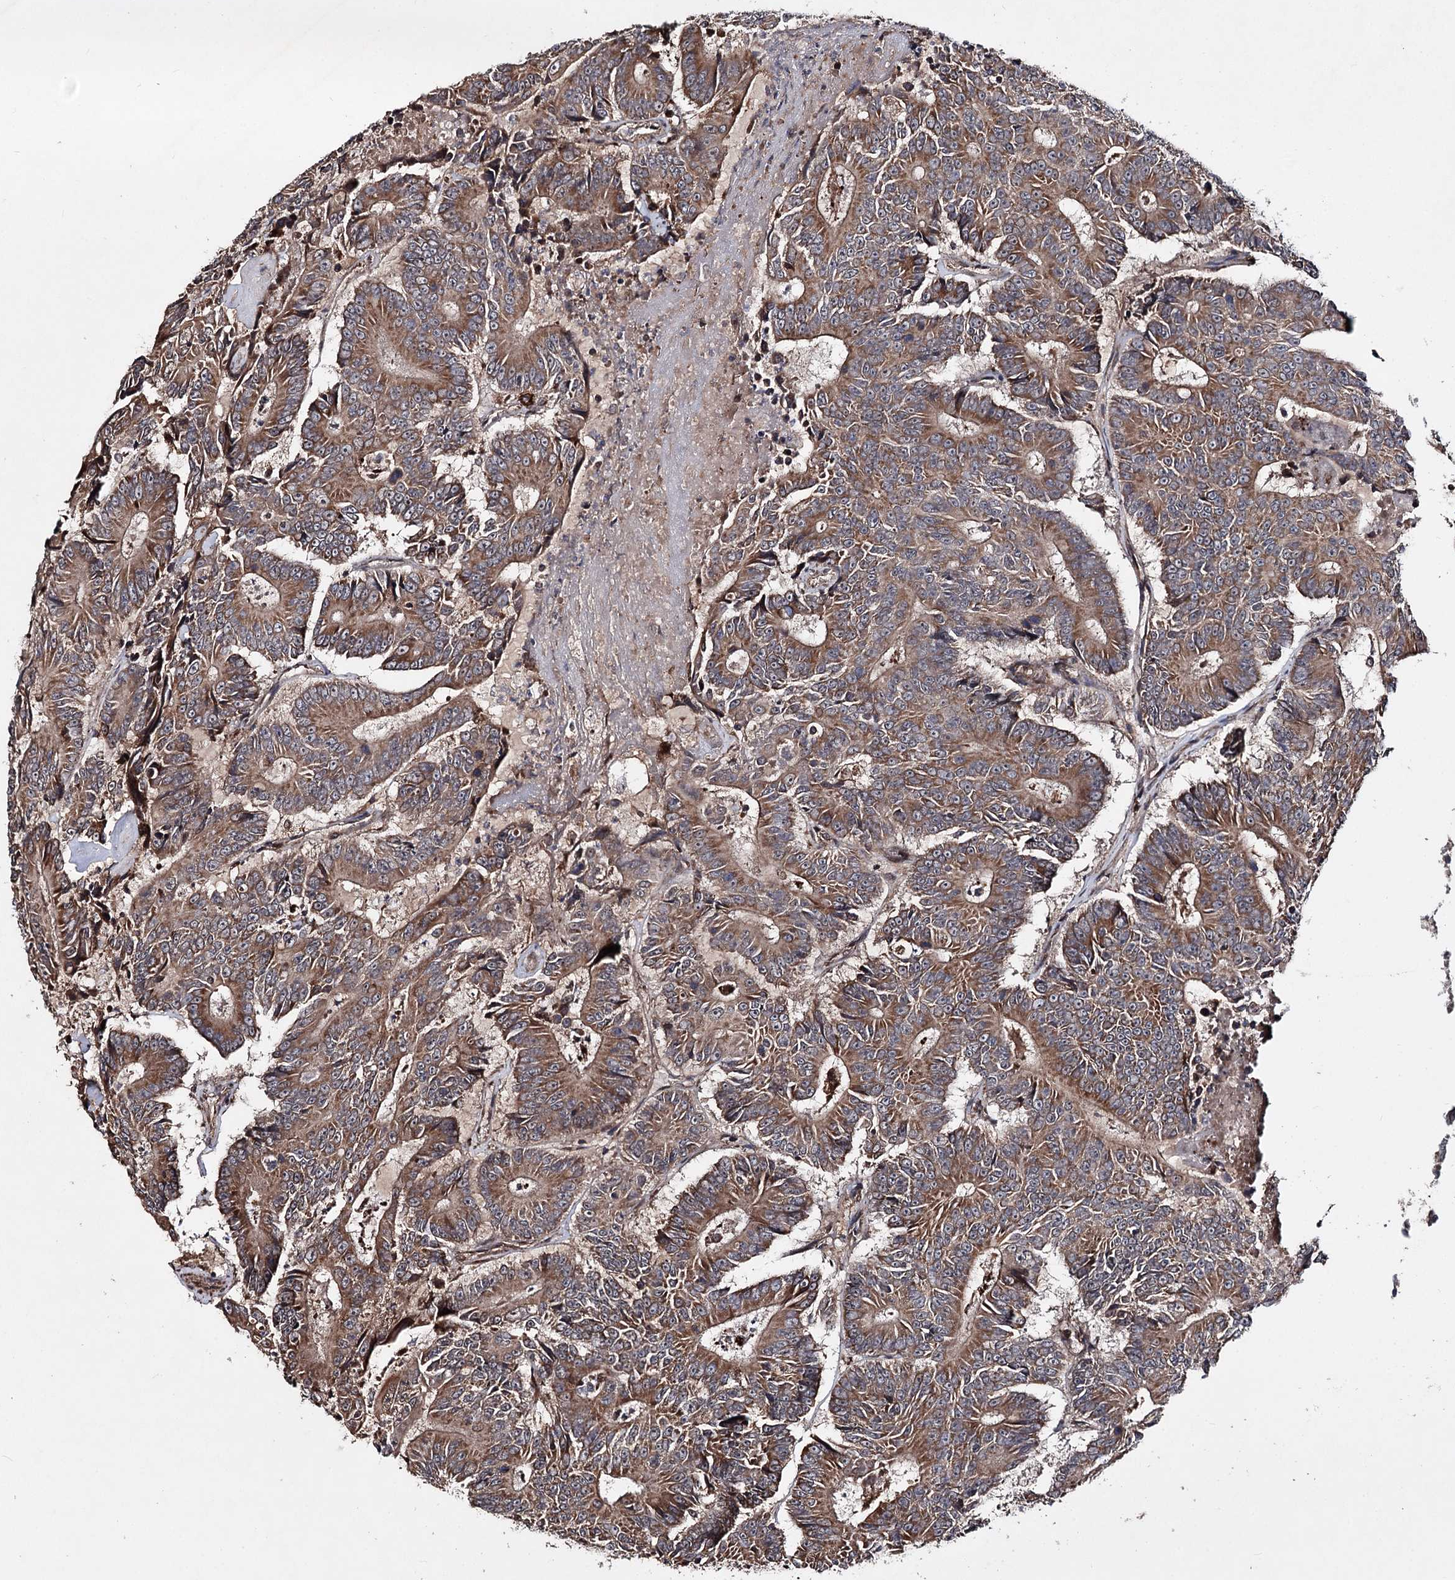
{"staining": {"intensity": "moderate", "quantity": ">75%", "location": "cytoplasmic/membranous"}, "tissue": "colorectal cancer", "cell_type": "Tumor cells", "image_type": "cancer", "snomed": [{"axis": "morphology", "description": "Adenocarcinoma, NOS"}, {"axis": "topography", "description": "Colon"}], "caption": "An image of colorectal cancer stained for a protein displays moderate cytoplasmic/membranous brown staining in tumor cells. (DAB IHC, brown staining for protein, blue staining for nuclei).", "gene": "MINDY3", "patient": {"sex": "male", "age": 83}}